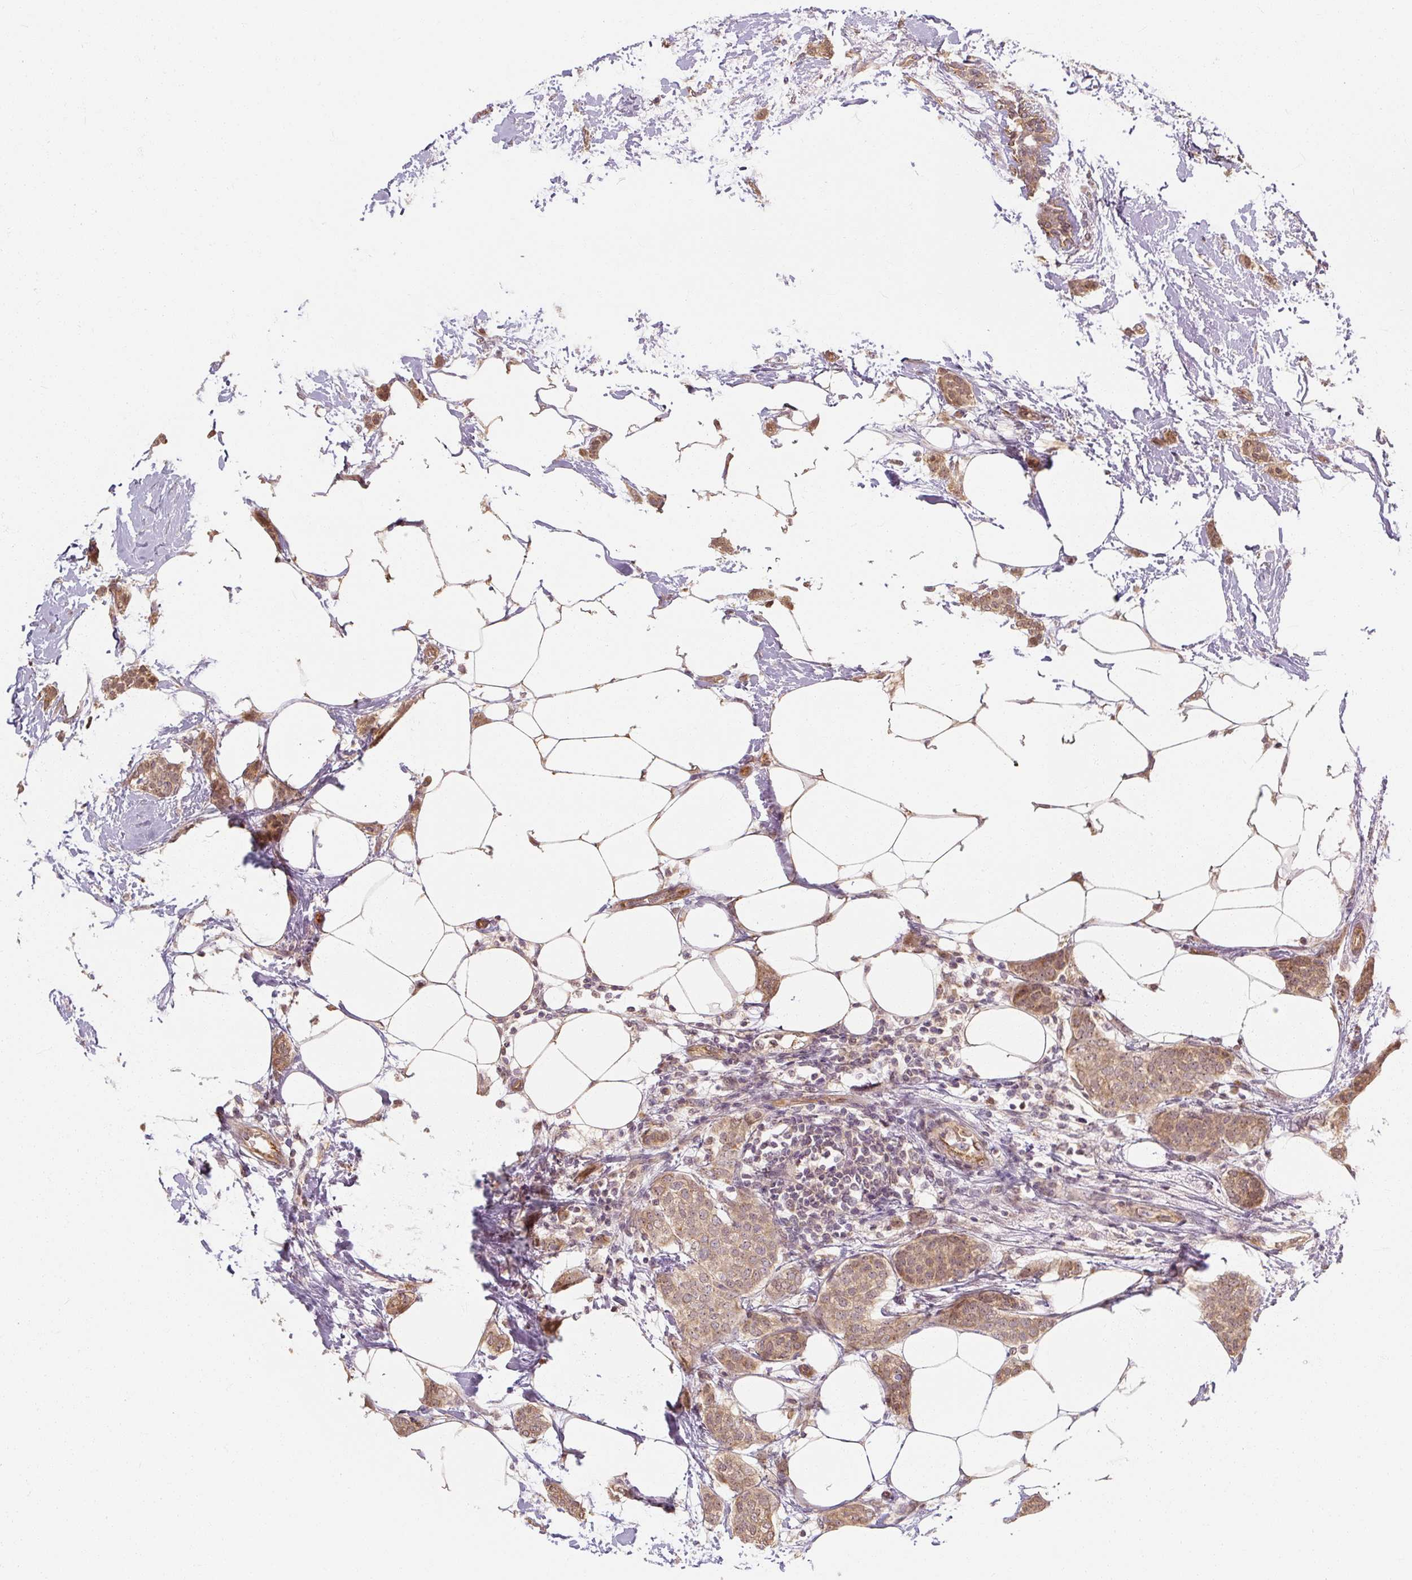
{"staining": {"intensity": "moderate", "quantity": ">75%", "location": "cytoplasmic/membranous"}, "tissue": "breast cancer", "cell_type": "Tumor cells", "image_type": "cancer", "snomed": [{"axis": "morphology", "description": "Duct carcinoma"}, {"axis": "topography", "description": "Breast"}], "caption": "Protein staining shows moderate cytoplasmic/membranous expression in about >75% of tumor cells in breast cancer (infiltrating ductal carcinoma).", "gene": "RB1CC1", "patient": {"sex": "female", "age": 72}}